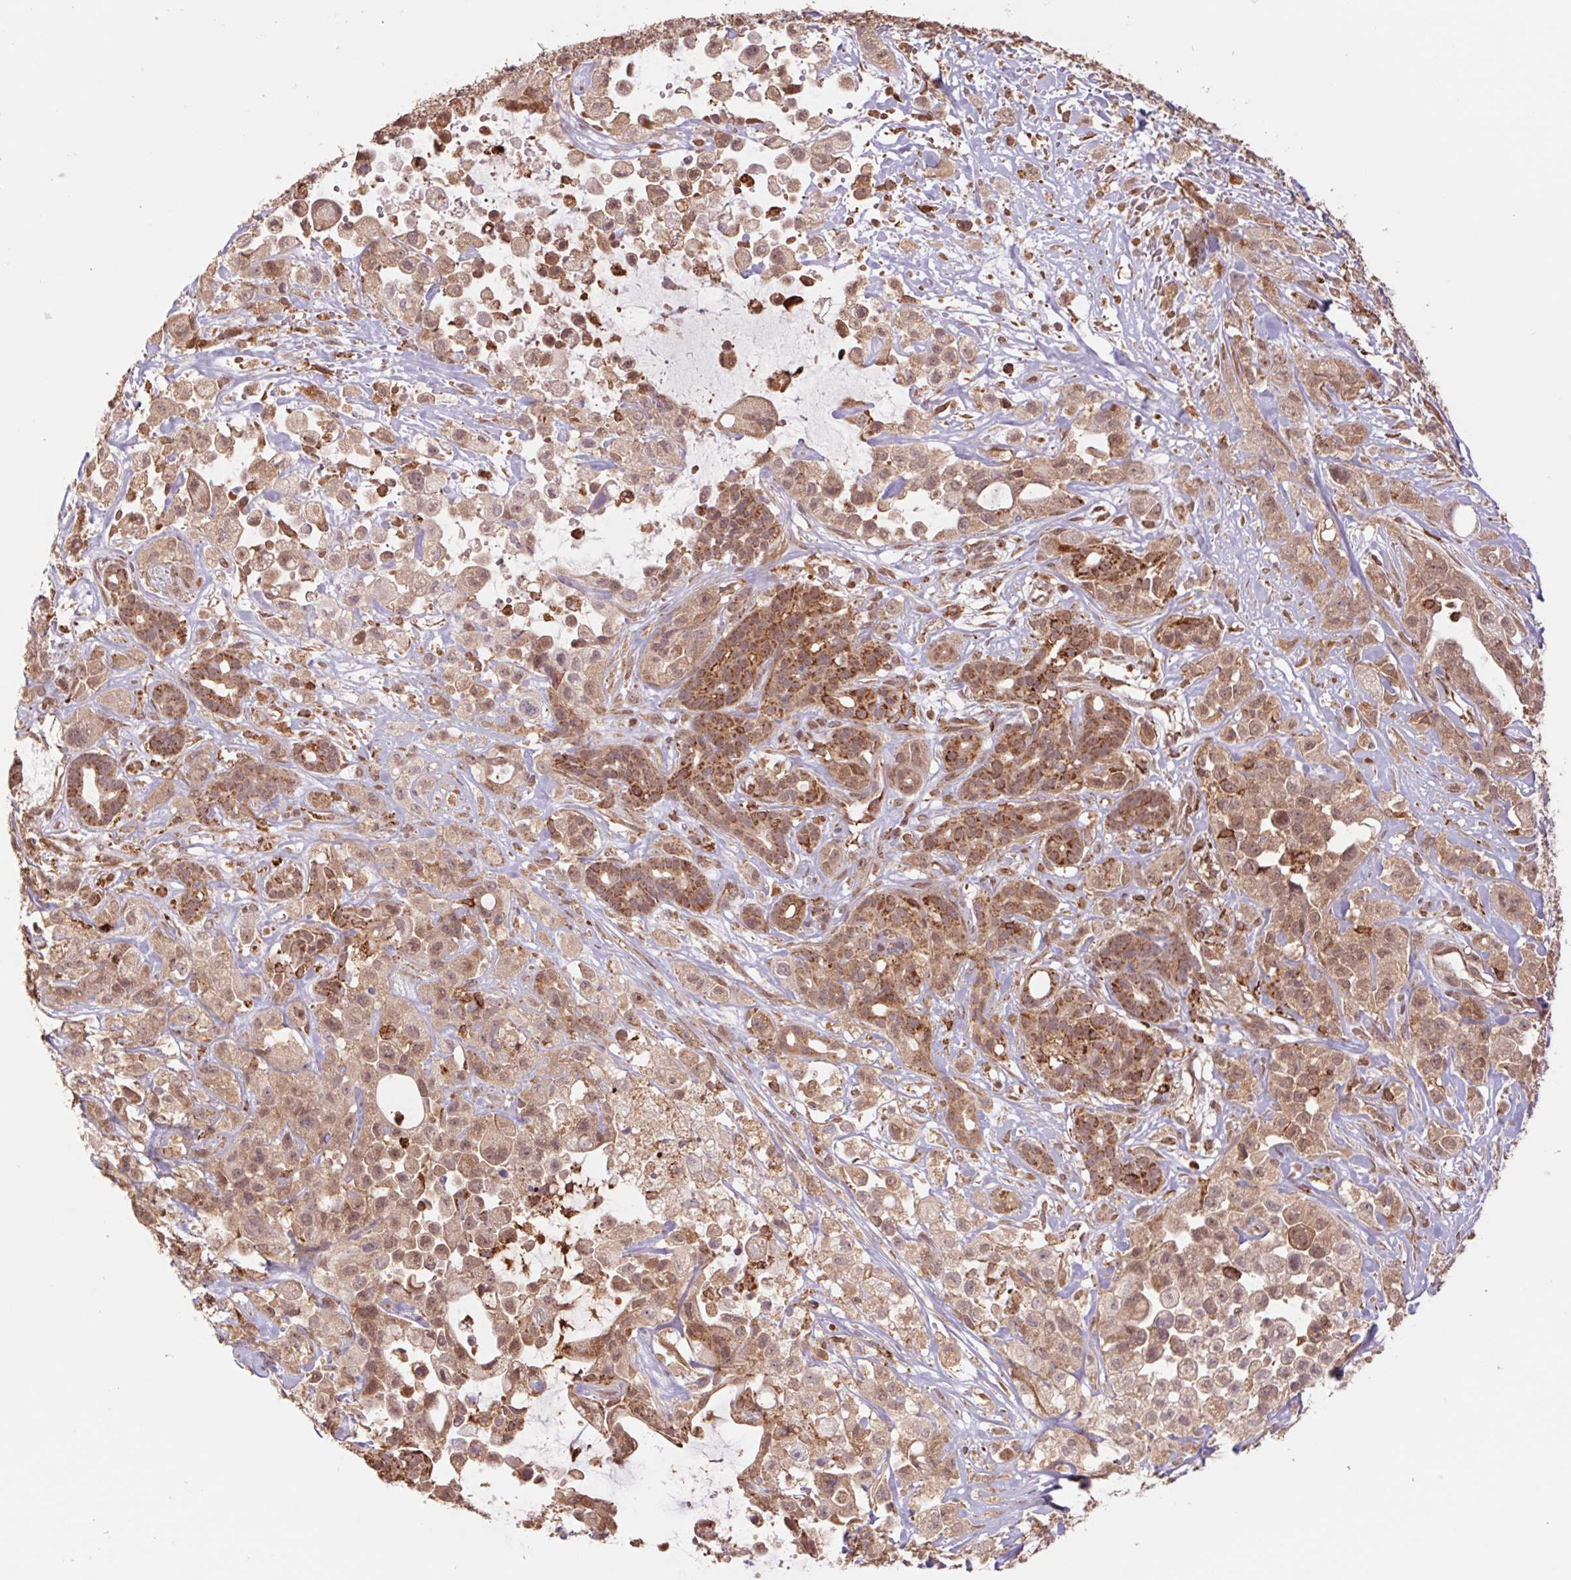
{"staining": {"intensity": "weak", "quantity": ">75%", "location": "cytoplasmic/membranous"}, "tissue": "pancreatic cancer", "cell_type": "Tumor cells", "image_type": "cancer", "snomed": [{"axis": "morphology", "description": "Adenocarcinoma, NOS"}, {"axis": "topography", "description": "Pancreas"}], "caption": "This image displays immunohistochemistry (IHC) staining of human pancreatic adenocarcinoma, with low weak cytoplasmic/membranous positivity in approximately >75% of tumor cells.", "gene": "URM1", "patient": {"sex": "male", "age": 44}}